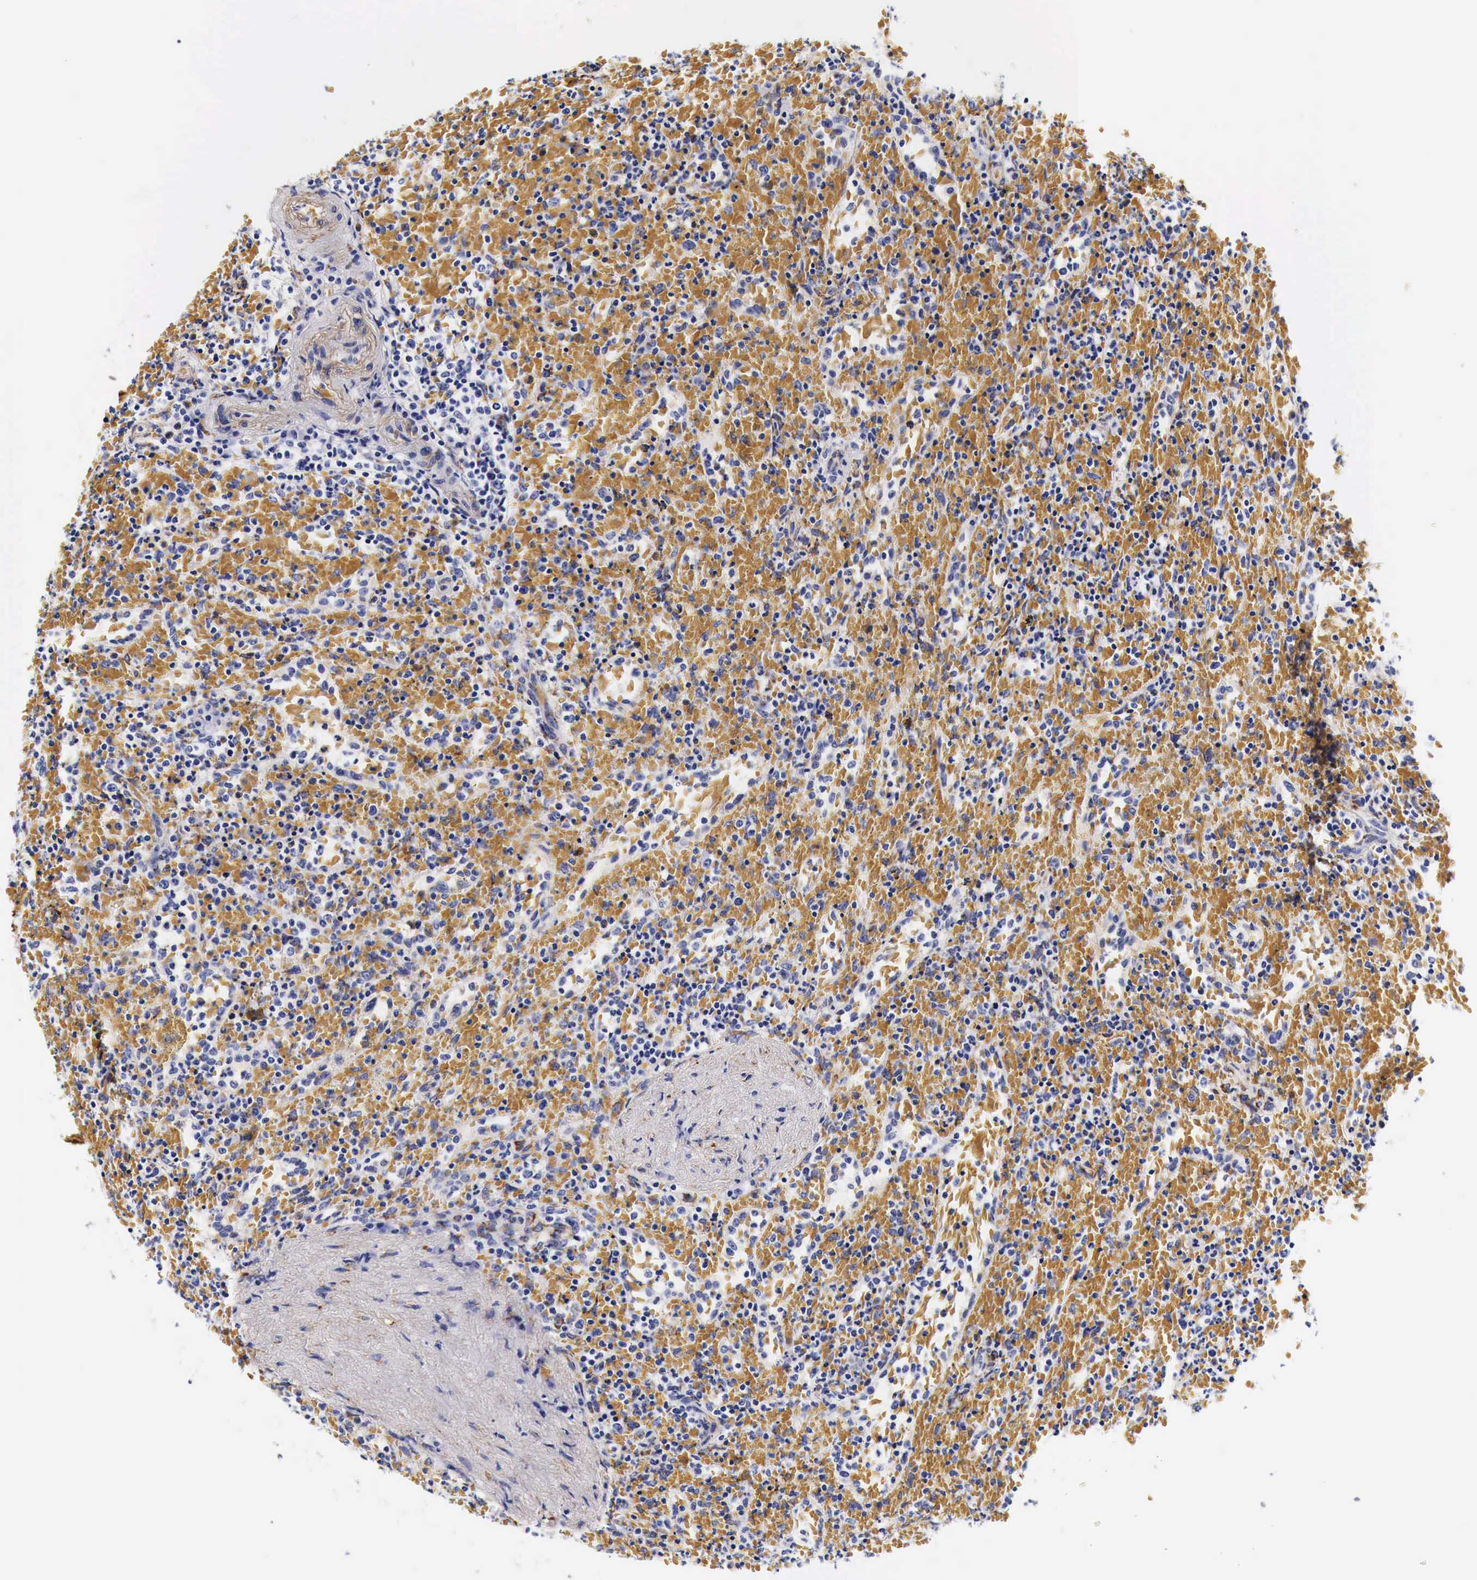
{"staining": {"intensity": "negative", "quantity": "none", "location": "none"}, "tissue": "lymphoma", "cell_type": "Tumor cells", "image_type": "cancer", "snomed": [{"axis": "morphology", "description": "Malignant lymphoma, non-Hodgkin's type, High grade"}, {"axis": "topography", "description": "Spleen"}, {"axis": "topography", "description": "Lymph node"}], "caption": "Tumor cells are negative for brown protein staining in high-grade malignant lymphoma, non-Hodgkin's type.", "gene": "LAMB2", "patient": {"sex": "female", "age": 70}}